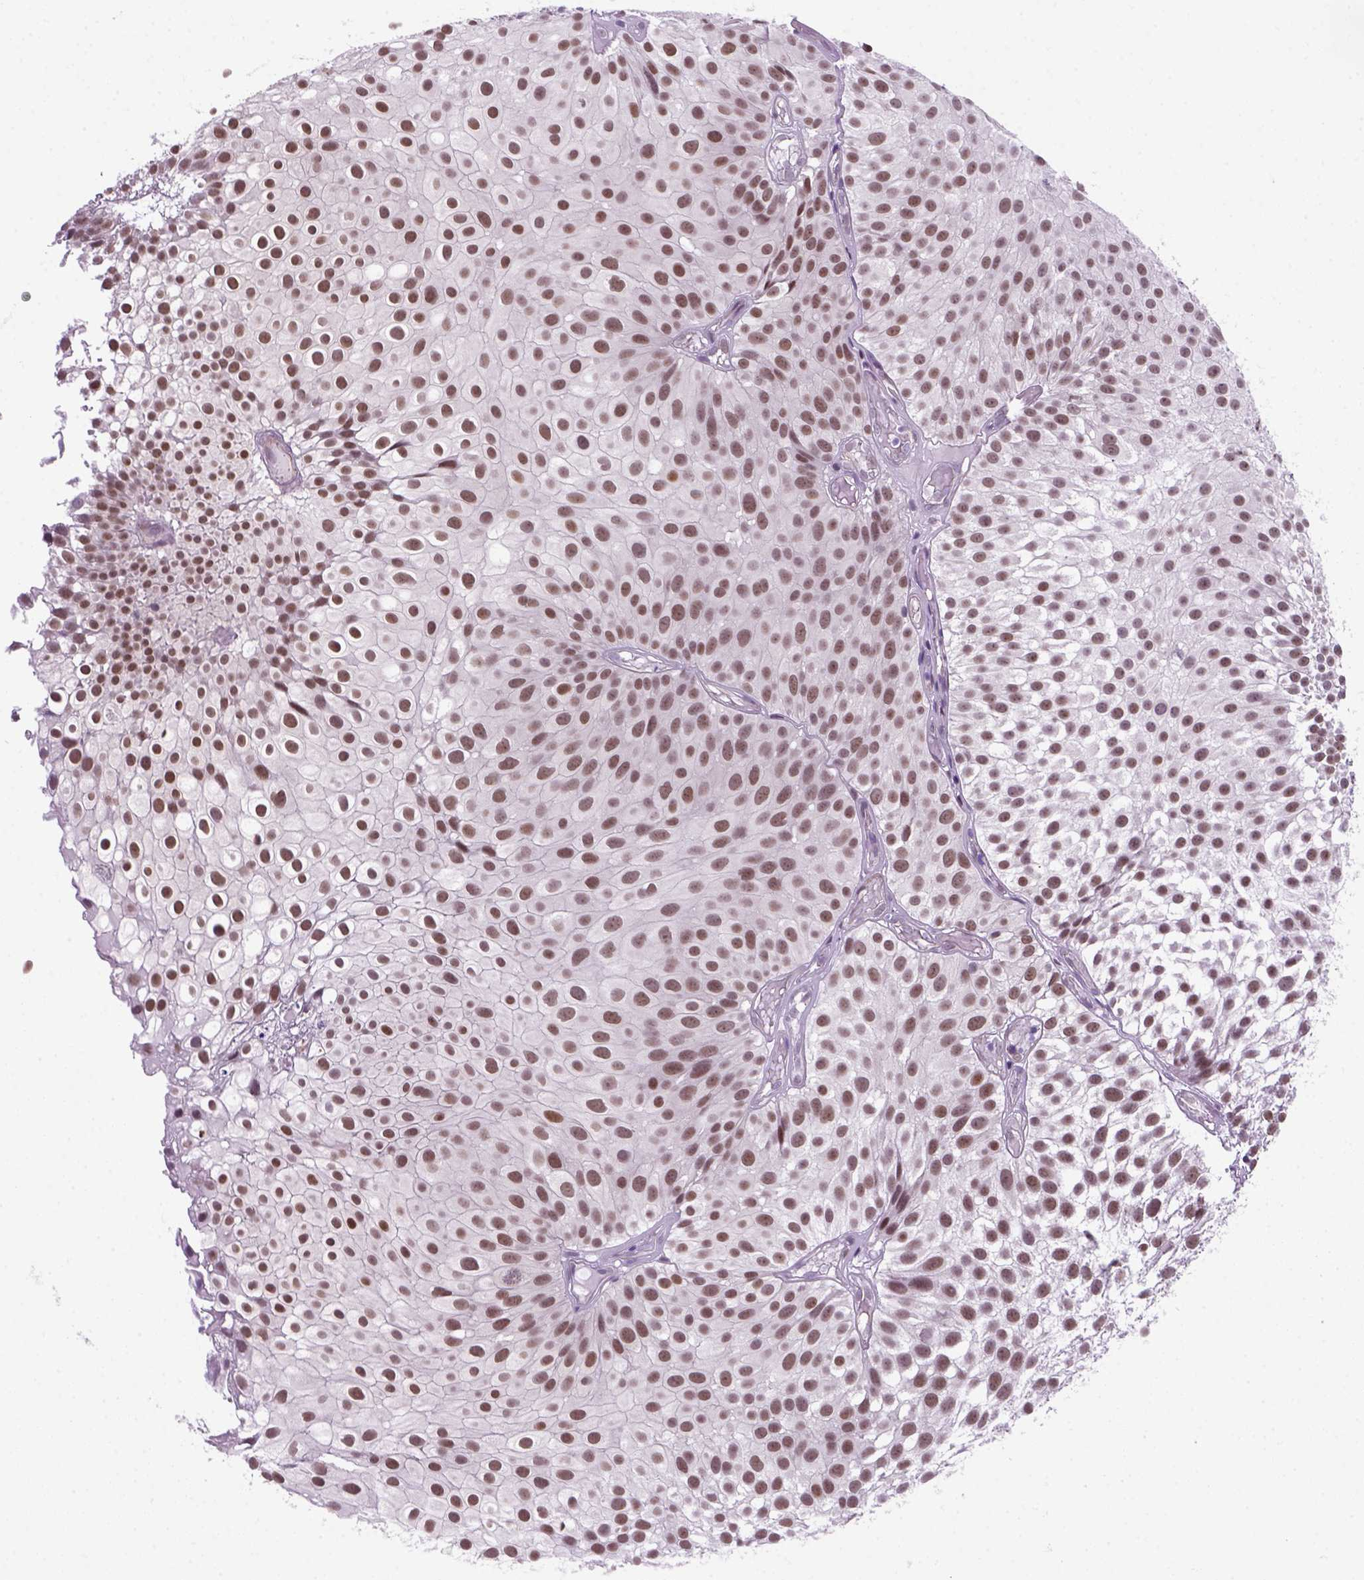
{"staining": {"intensity": "moderate", "quantity": ">75%", "location": "nuclear"}, "tissue": "urothelial cancer", "cell_type": "Tumor cells", "image_type": "cancer", "snomed": [{"axis": "morphology", "description": "Urothelial carcinoma, Low grade"}, {"axis": "topography", "description": "Urinary bladder"}], "caption": "The image demonstrates immunohistochemical staining of urothelial carcinoma (low-grade). There is moderate nuclear staining is identified in approximately >75% of tumor cells.", "gene": "MGMT", "patient": {"sex": "male", "age": 79}}